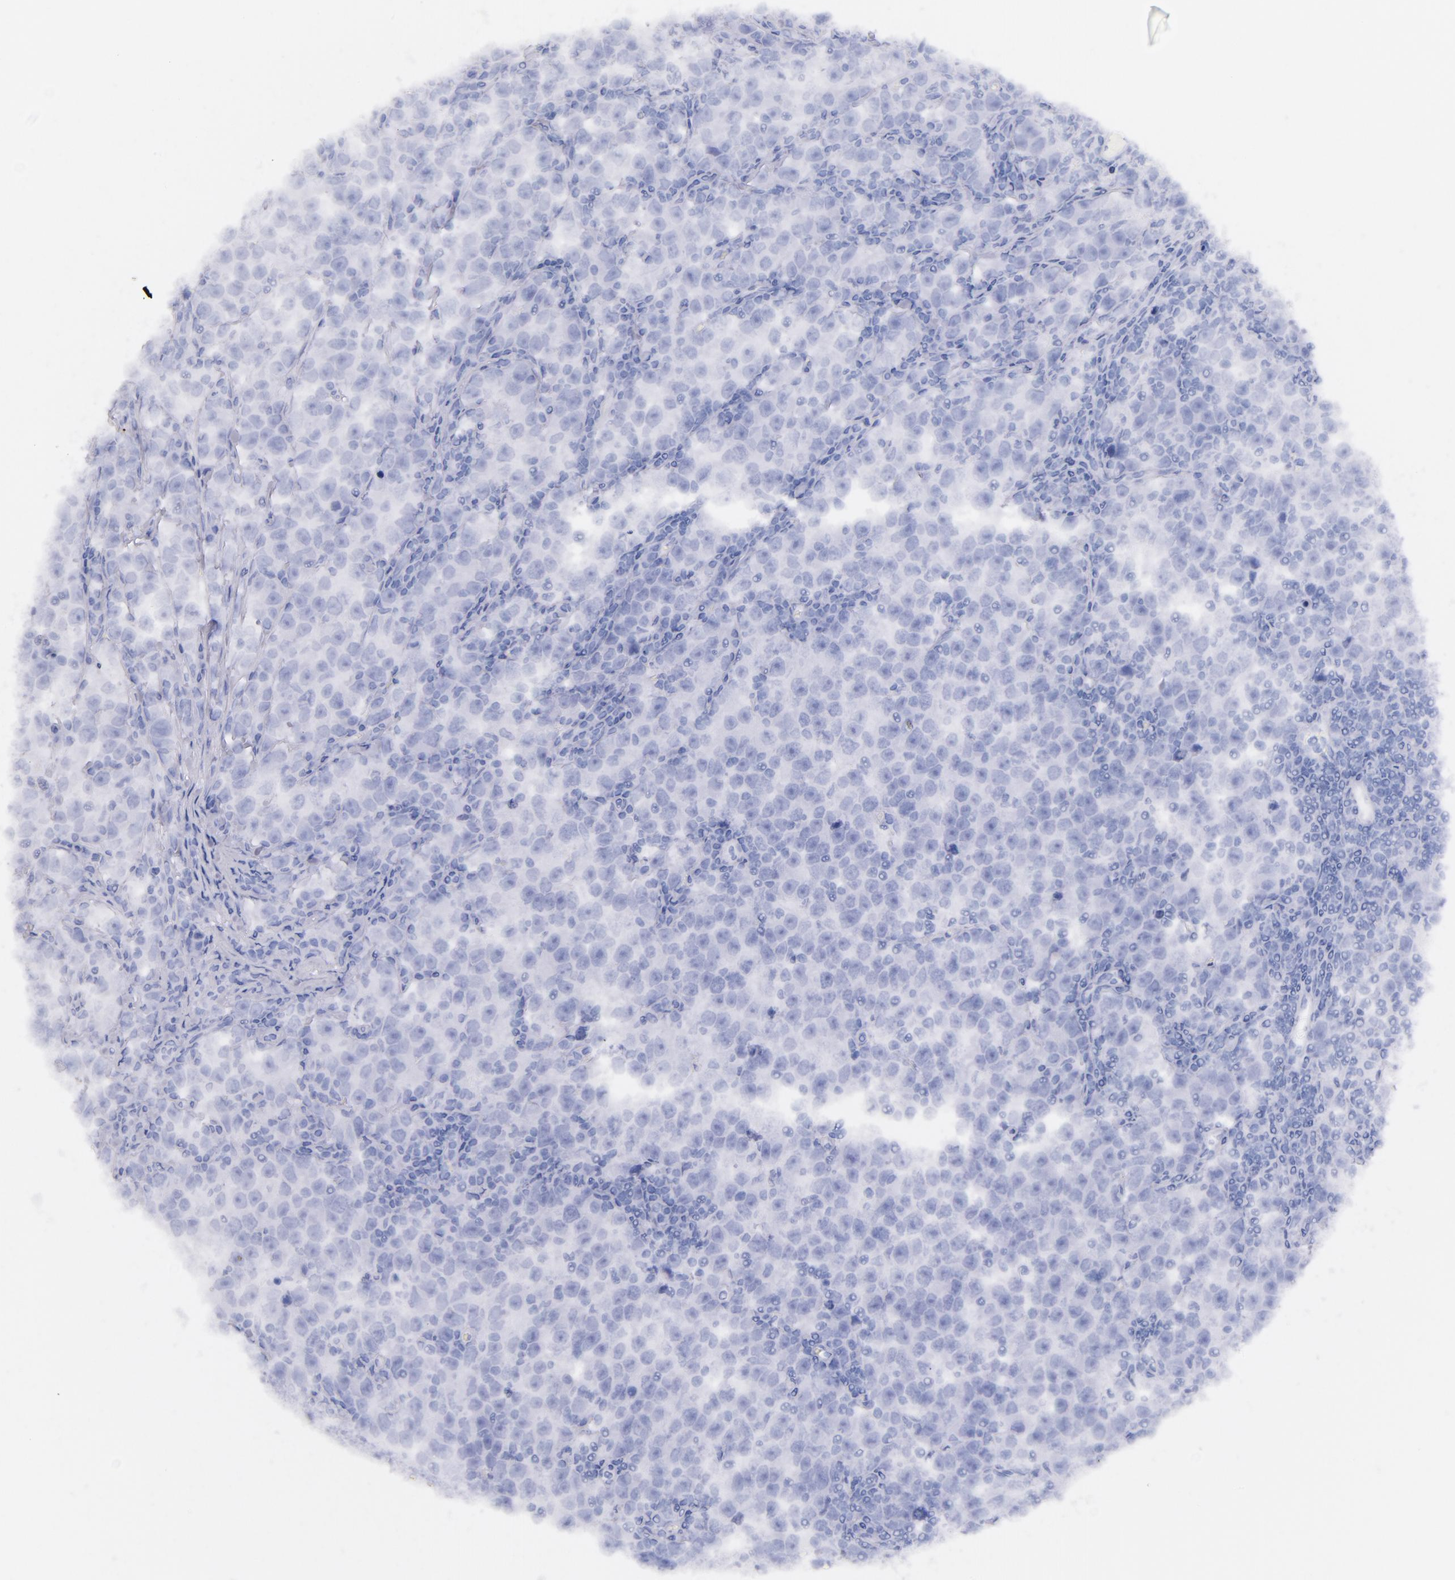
{"staining": {"intensity": "negative", "quantity": "none", "location": "none"}, "tissue": "testis cancer", "cell_type": "Tumor cells", "image_type": "cancer", "snomed": [{"axis": "morphology", "description": "Seminoma, NOS"}, {"axis": "topography", "description": "Testis"}], "caption": "This is a image of immunohistochemistry (IHC) staining of seminoma (testis), which shows no staining in tumor cells. (Brightfield microscopy of DAB (3,3'-diaminobenzidine) immunohistochemistry (IHC) at high magnification).", "gene": "CD44", "patient": {"sex": "male", "age": 43}}